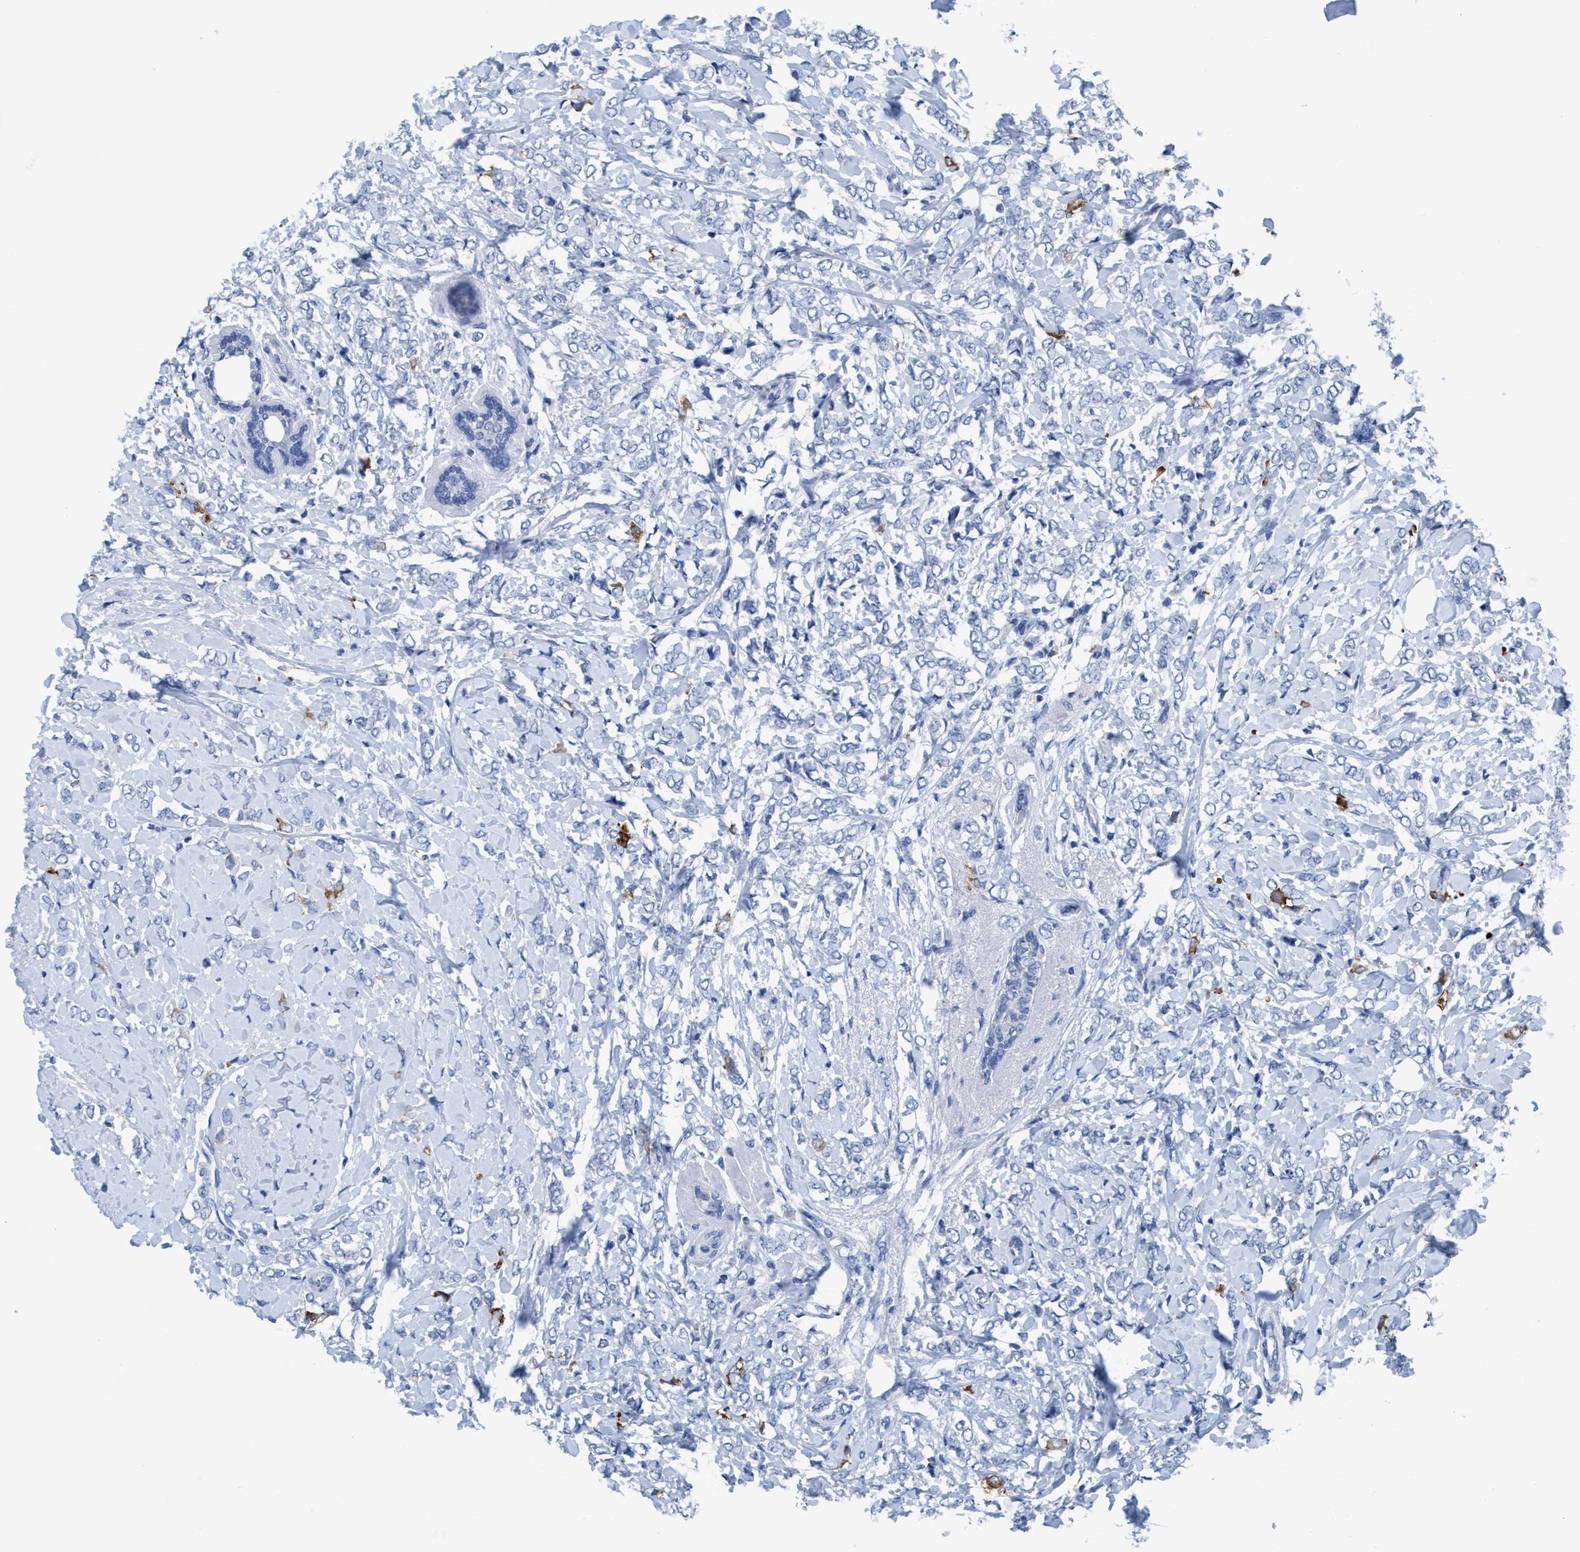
{"staining": {"intensity": "moderate", "quantity": "<25%", "location": "cytoplasmic/membranous"}, "tissue": "breast cancer", "cell_type": "Tumor cells", "image_type": "cancer", "snomed": [{"axis": "morphology", "description": "Lobular carcinoma"}, {"axis": "topography", "description": "Breast"}], "caption": "The histopathology image reveals immunohistochemical staining of lobular carcinoma (breast). There is moderate cytoplasmic/membranous staining is present in about <25% of tumor cells.", "gene": "DNAI1", "patient": {"sex": "female", "age": 51}}